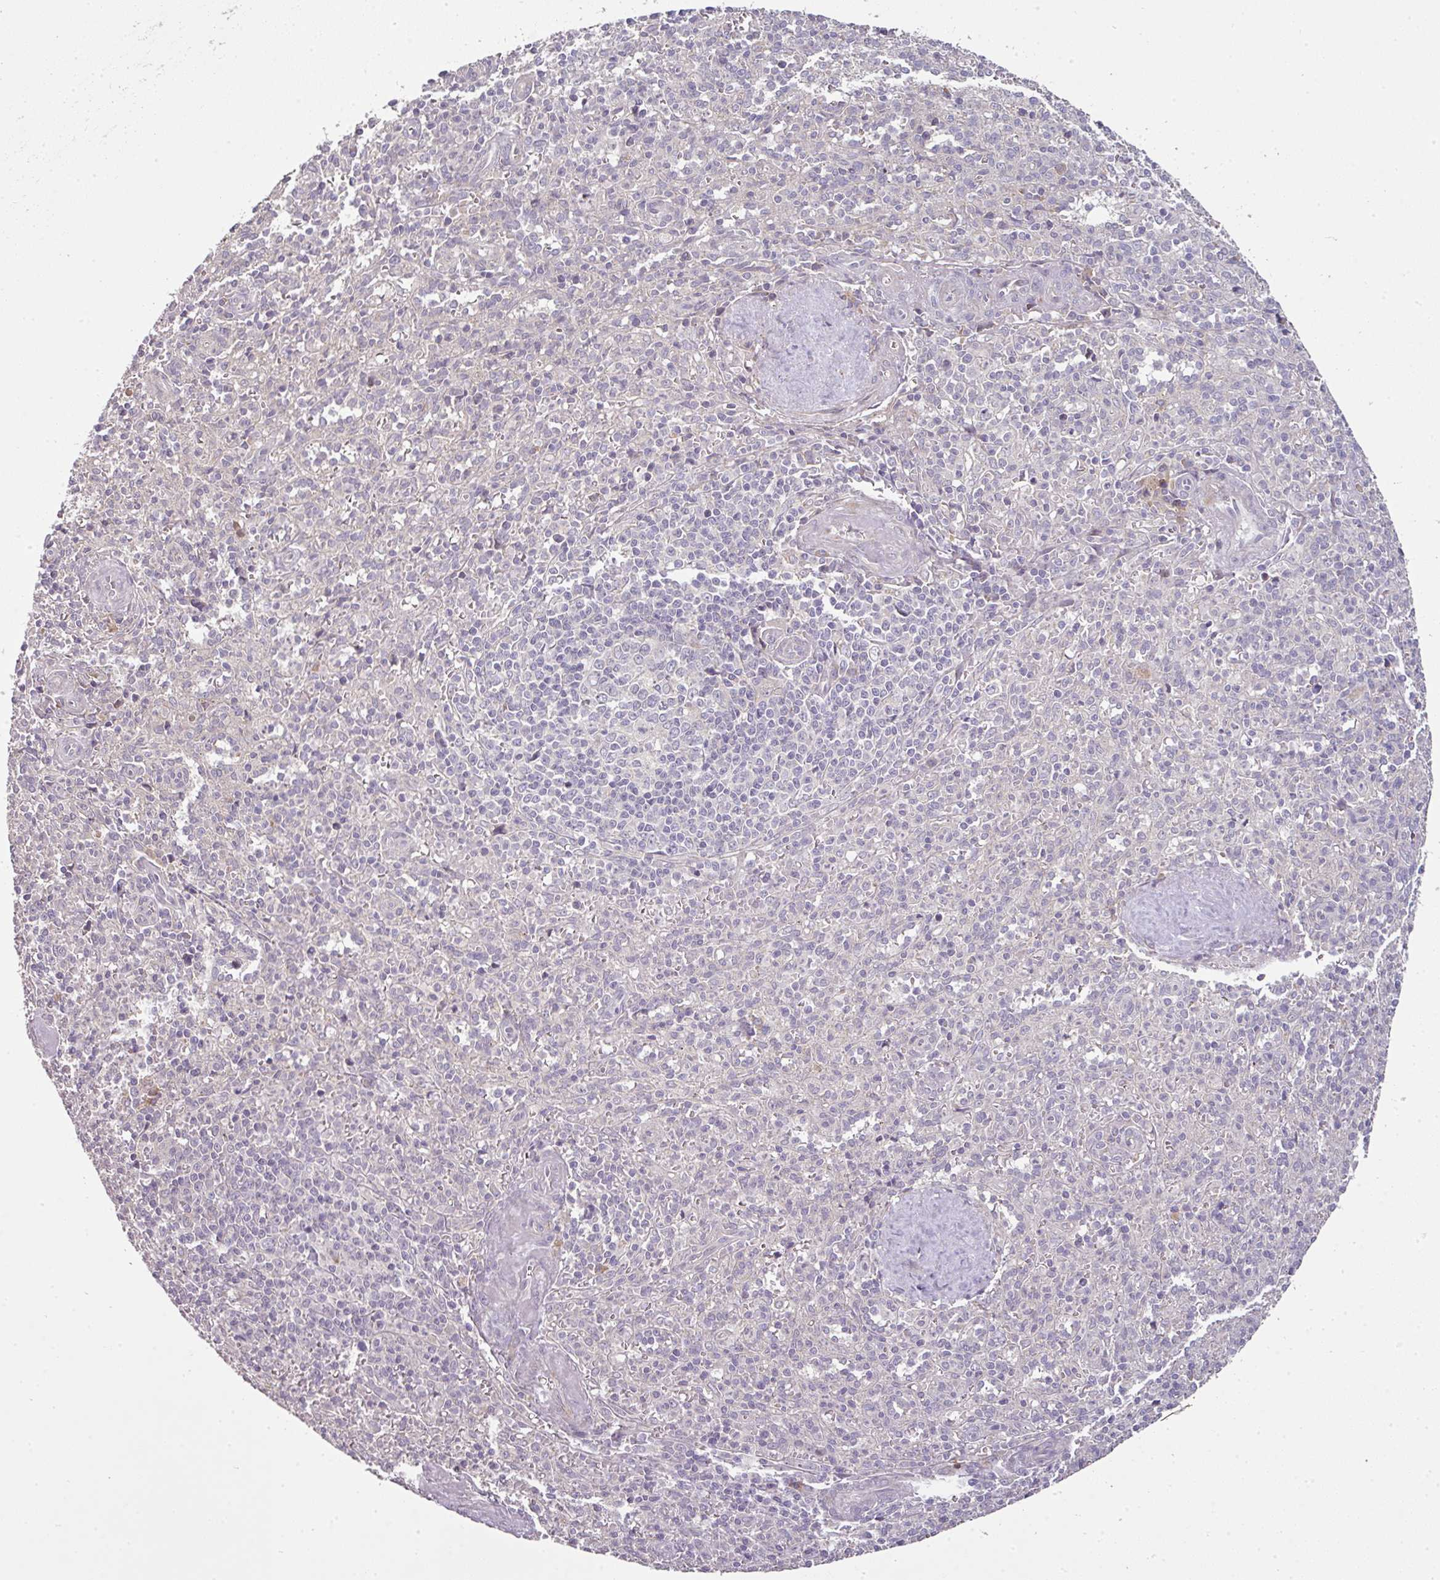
{"staining": {"intensity": "negative", "quantity": "none", "location": "none"}, "tissue": "spleen", "cell_type": "Cells in red pulp", "image_type": "normal", "snomed": [{"axis": "morphology", "description": "Normal tissue, NOS"}, {"axis": "topography", "description": "Spleen"}], "caption": "DAB (3,3'-diaminobenzidine) immunohistochemical staining of normal spleen exhibits no significant expression in cells in red pulp. (Brightfield microscopy of DAB IHC at high magnification).", "gene": "SPCS3", "patient": {"sex": "female", "age": 70}}